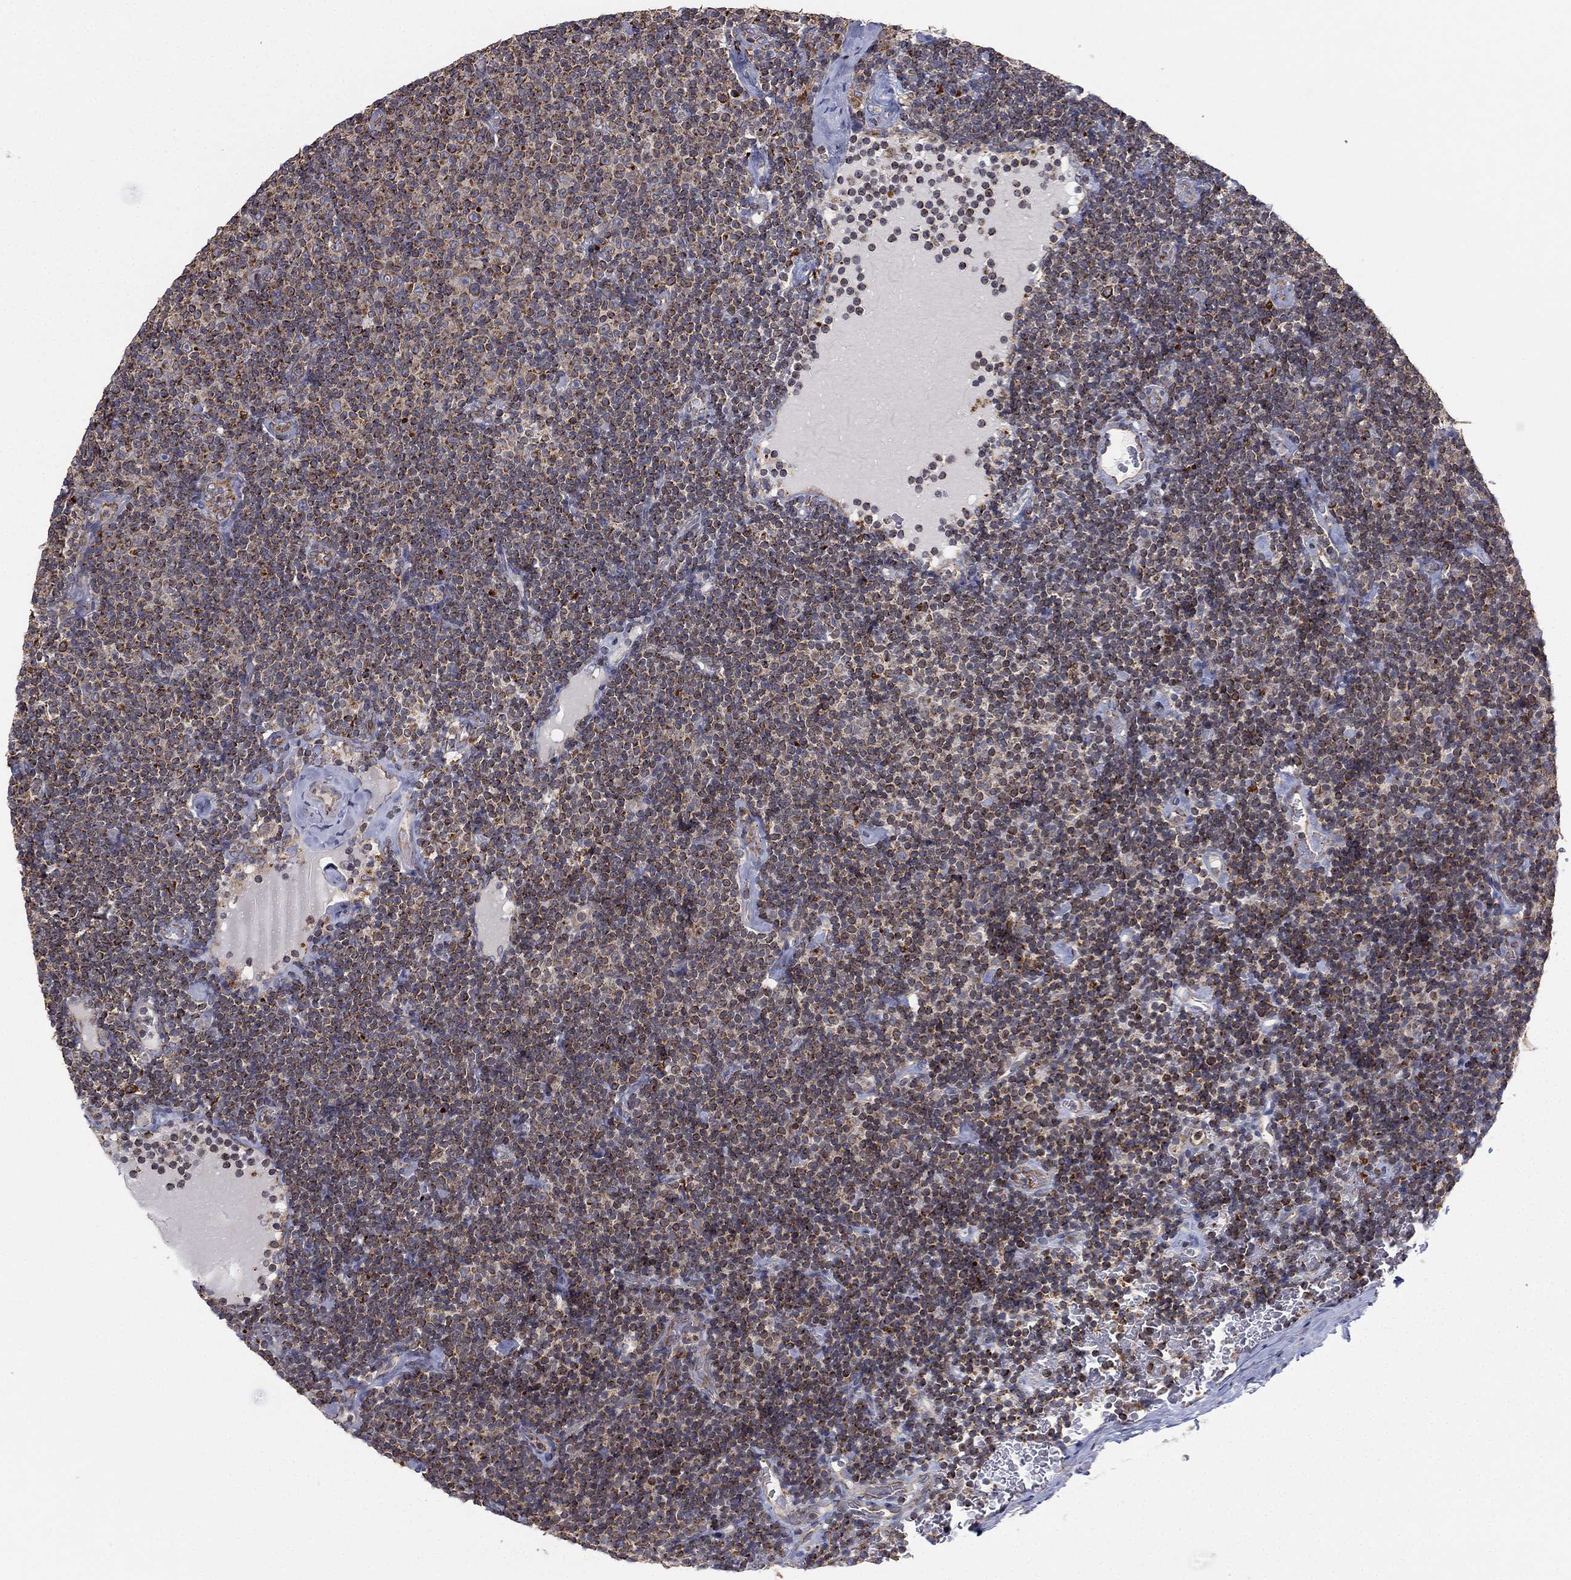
{"staining": {"intensity": "moderate", "quantity": "25%-75%", "location": "cytoplasmic/membranous"}, "tissue": "lymphoma", "cell_type": "Tumor cells", "image_type": "cancer", "snomed": [{"axis": "morphology", "description": "Malignant lymphoma, non-Hodgkin's type, Low grade"}, {"axis": "topography", "description": "Lymph node"}], "caption": "Immunohistochemistry (DAB (3,3'-diaminobenzidine)) staining of low-grade malignant lymphoma, non-Hodgkin's type demonstrates moderate cytoplasmic/membranous protein staining in approximately 25%-75% of tumor cells.", "gene": "CYB5B", "patient": {"sex": "male", "age": 81}}